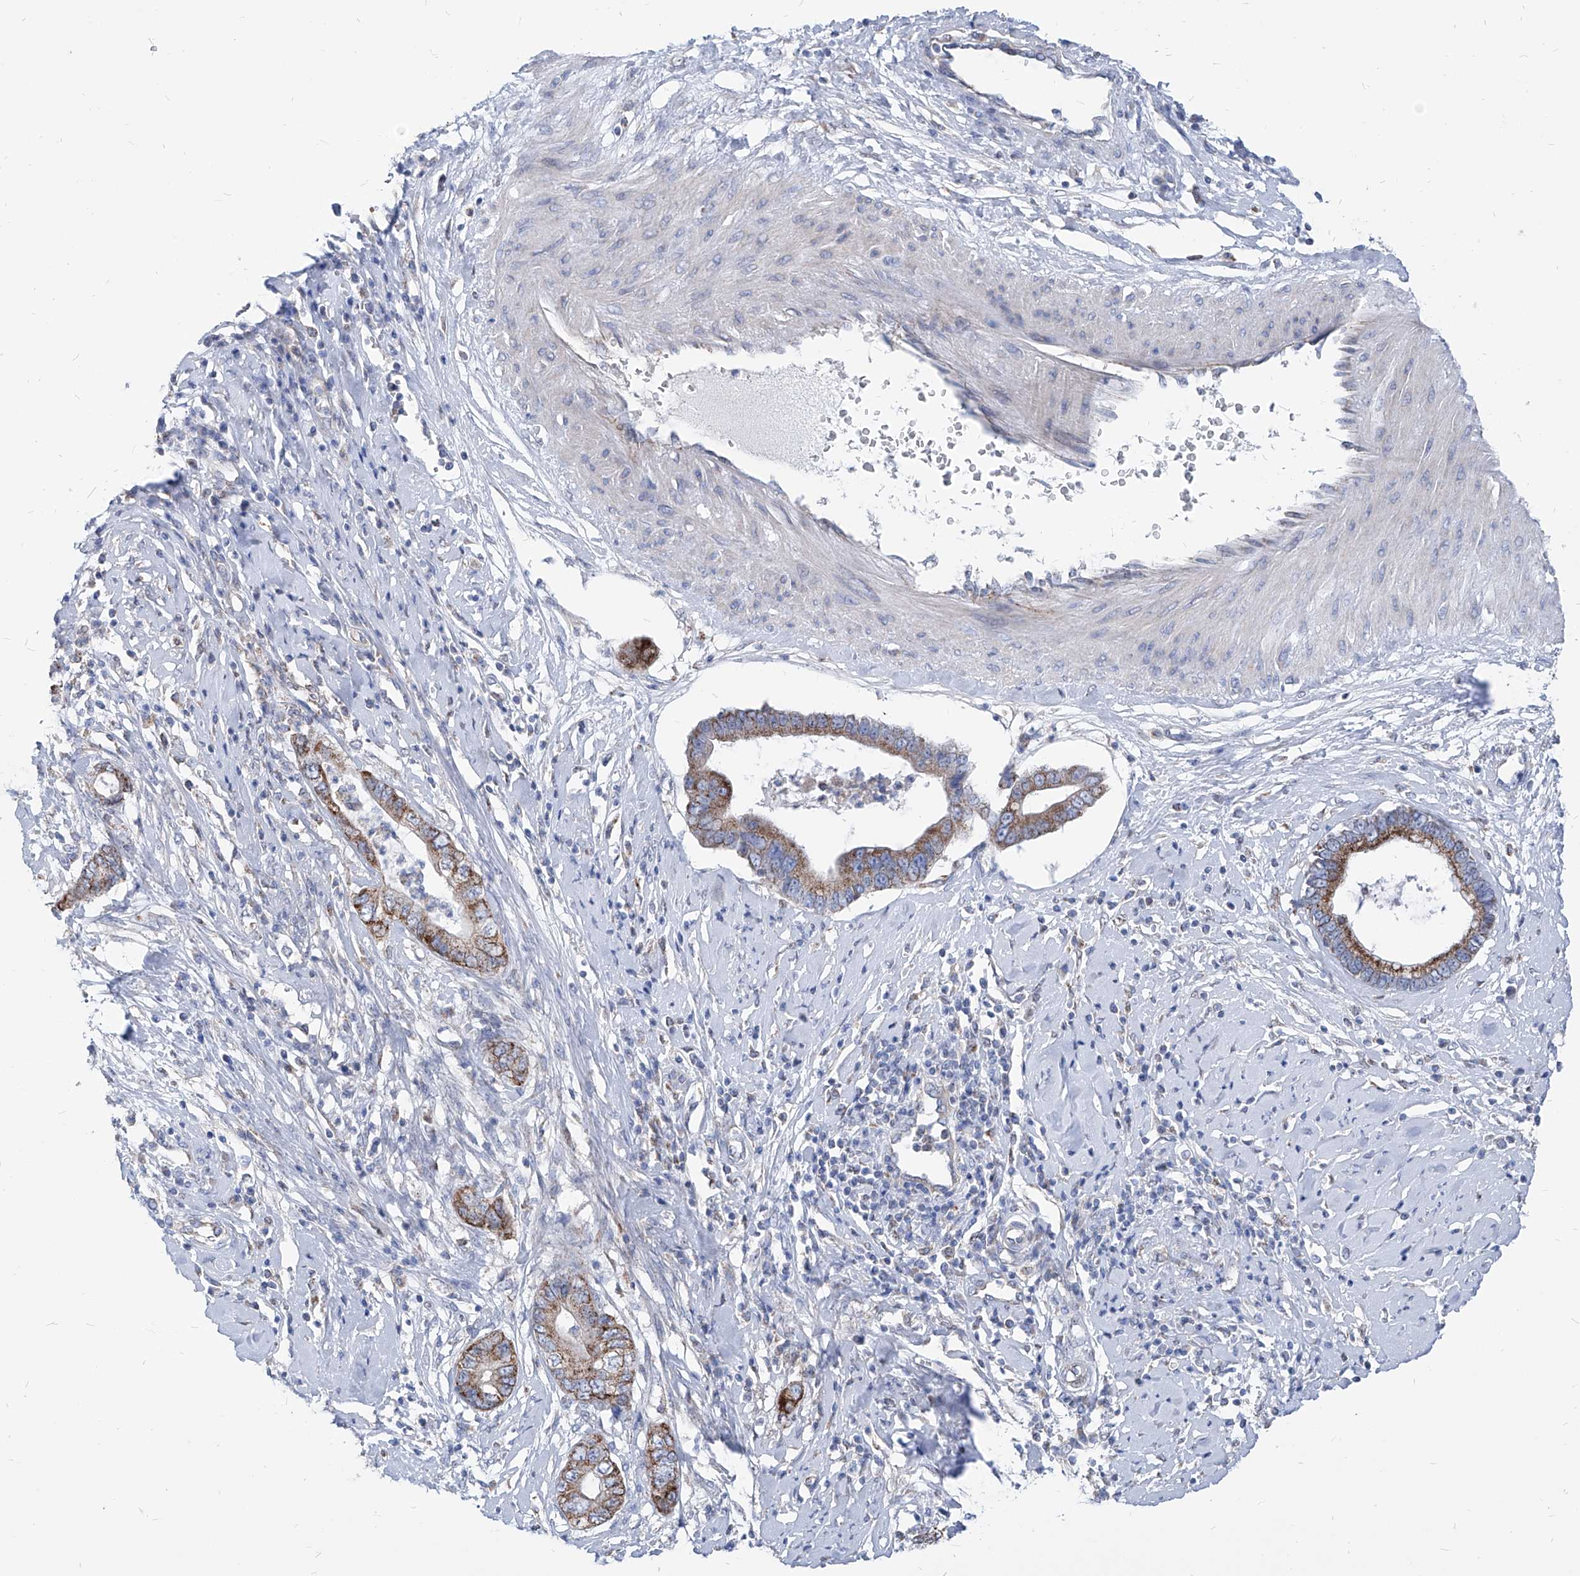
{"staining": {"intensity": "moderate", "quantity": "25%-75%", "location": "cytoplasmic/membranous"}, "tissue": "cervical cancer", "cell_type": "Tumor cells", "image_type": "cancer", "snomed": [{"axis": "morphology", "description": "Adenocarcinoma, NOS"}, {"axis": "topography", "description": "Cervix"}], "caption": "A brown stain shows moderate cytoplasmic/membranous expression of a protein in cervical adenocarcinoma tumor cells.", "gene": "AGPS", "patient": {"sex": "female", "age": 44}}